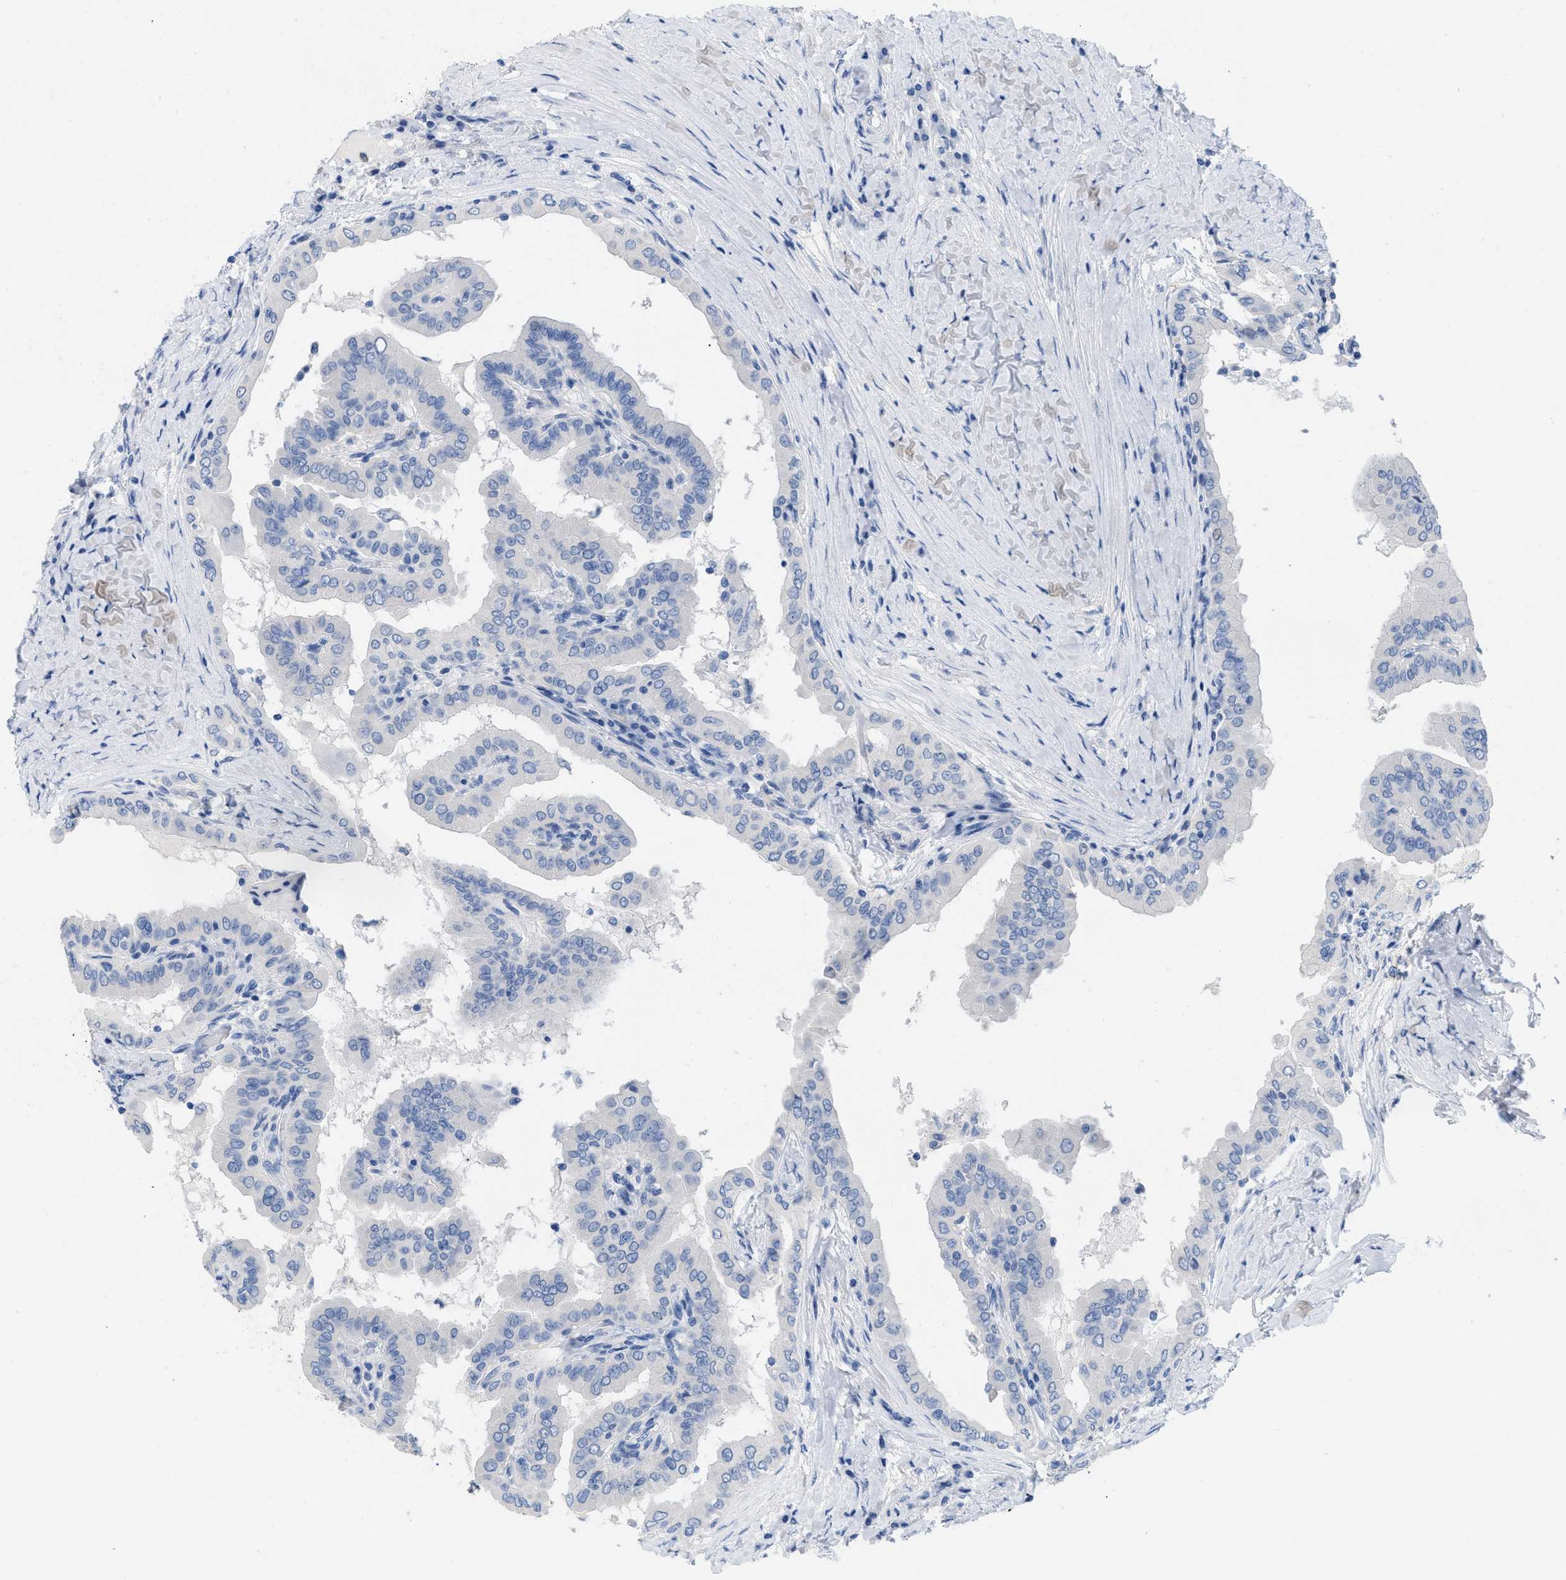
{"staining": {"intensity": "negative", "quantity": "none", "location": "none"}, "tissue": "thyroid cancer", "cell_type": "Tumor cells", "image_type": "cancer", "snomed": [{"axis": "morphology", "description": "Papillary adenocarcinoma, NOS"}, {"axis": "topography", "description": "Thyroid gland"}], "caption": "This photomicrograph is of thyroid papillary adenocarcinoma stained with IHC to label a protein in brown with the nuclei are counter-stained blue. There is no positivity in tumor cells.", "gene": "CR1", "patient": {"sex": "male", "age": 33}}